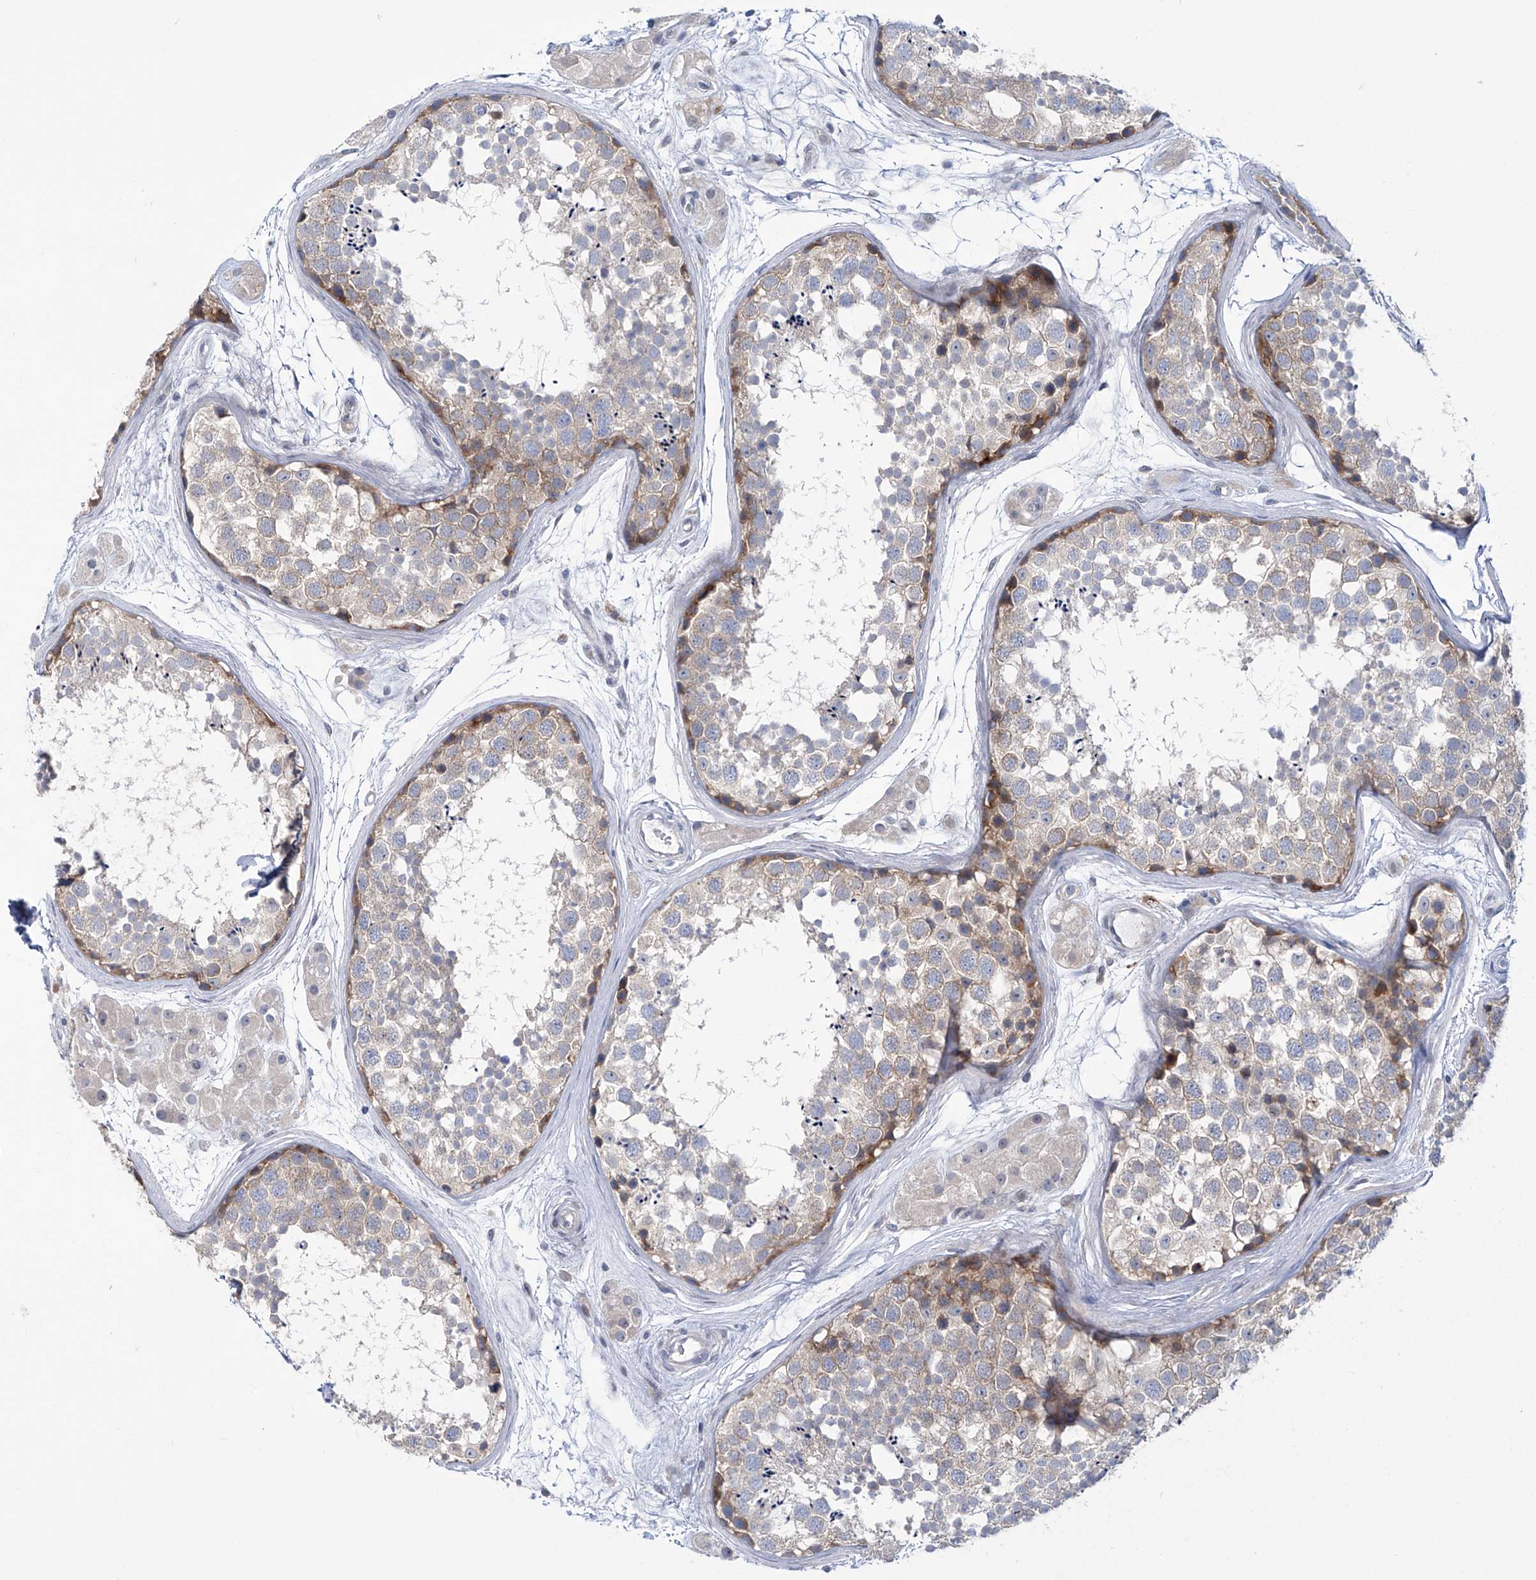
{"staining": {"intensity": "moderate", "quantity": "<25%", "location": "cytoplasmic/membranous"}, "tissue": "testis", "cell_type": "Cells in seminiferous ducts", "image_type": "normal", "snomed": [{"axis": "morphology", "description": "Normal tissue, NOS"}, {"axis": "topography", "description": "Testis"}], "caption": "Human testis stained with a brown dye exhibits moderate cytoplasmic/membranous positive positivity in approximately <25% of cells in seminiferous ducts.", "gene": "TRIM60", "patient": {"sex": "male", "age": 56}}